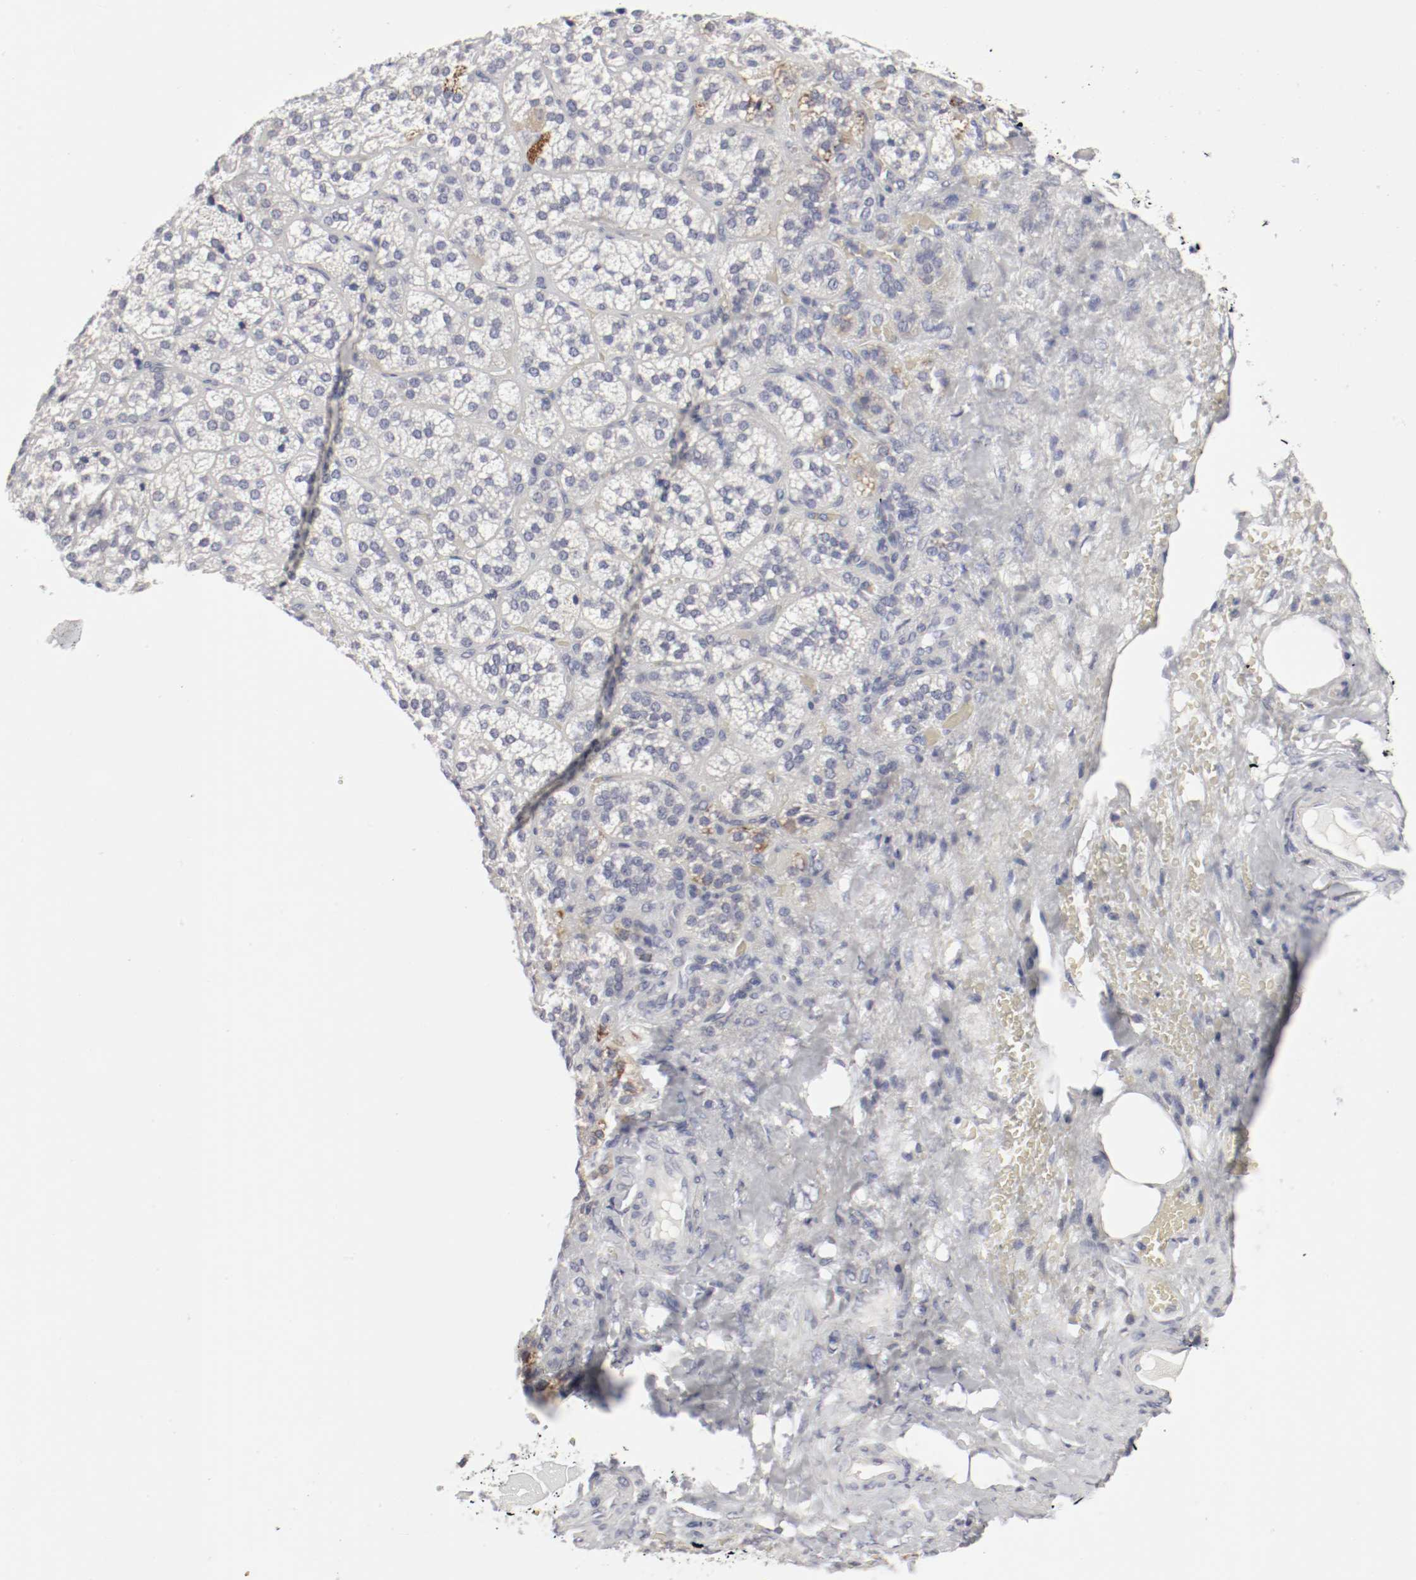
{"staining": {"intensity": "weak", "quantity": "<25%", "location": "cytoplasmic/membranous"}, "tissue": "adrenal gland", "cell_type": "Glandular cells", "image_type": "normal", "snomed": [{"axis": "morphology", "description": "Normal tissue, NOS"}, {"axis": "topography", "description": "Adrenal gland"}], "caption": "This is a micrograph of immunohistochemistry staining of benign adrenal gland, which shows no positivity in glandular cells. The staining was performed using DAB (3,3'-diaminobenzidine) to visualize the protein expression in brown, while the nuclei were stained in blue with hematoxylin (Magnification: 20x).", "gene": "ITGAX", "patient": {"sex": "female", "age": 71}}